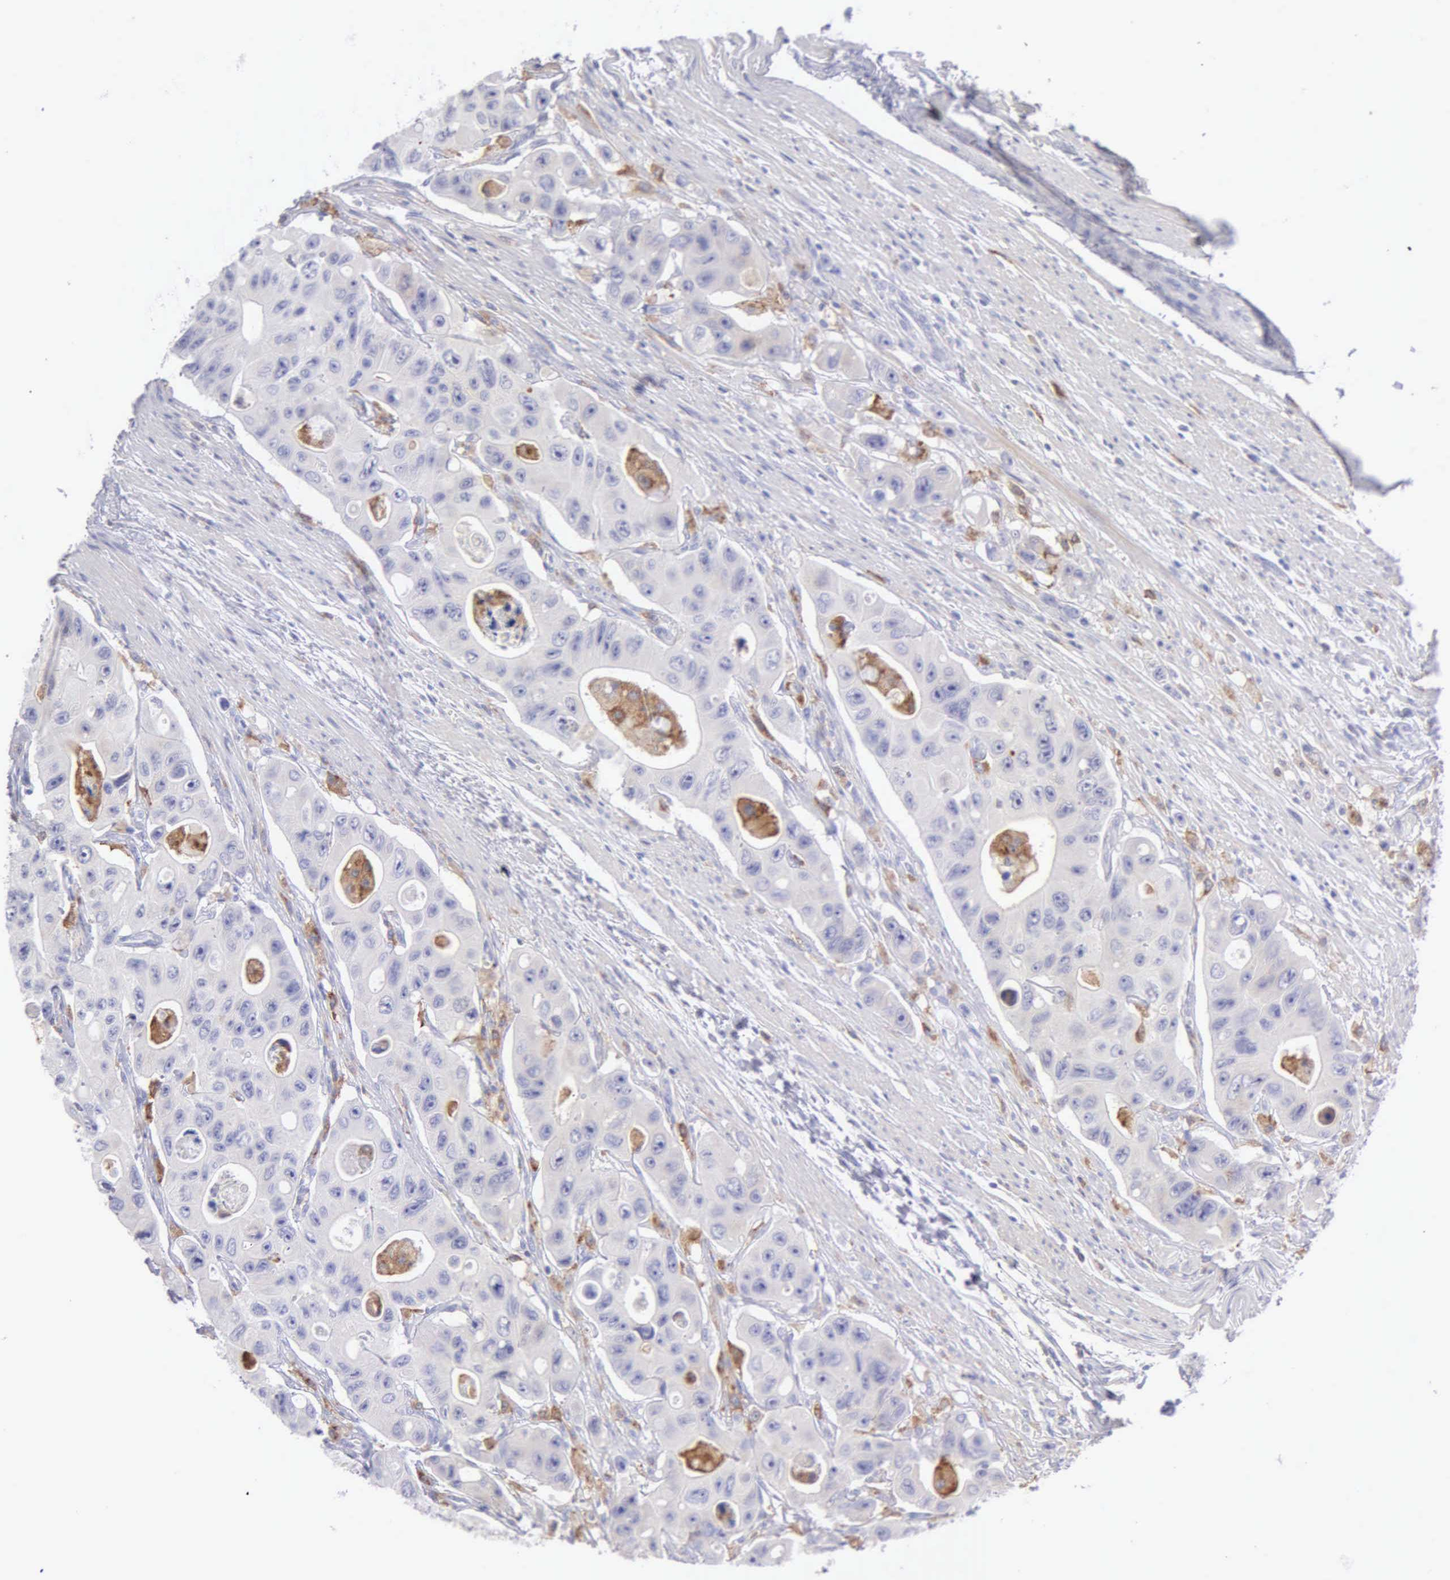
{"staining": {"intensity": "negative", "quantity": "none", "location": "none"}, "tissue": "colorectal cancer", "cell_type": "Tumor cells", "image_type": "cancer", "snomed": [{"axis": "morphology", "description": "Adenocarcinoma, NOS"}, {"axis": "topography", "description": "Colon"}], "caption": "Colorectal adenocarcinoma was stained to show a protein in brown. There is no significant expression in tumor cells. (Immunohistochemistry, brightfield microscopy, high magnification).", "gene": "TYRP1", "patient": {"sex": "female", "age": 46}}